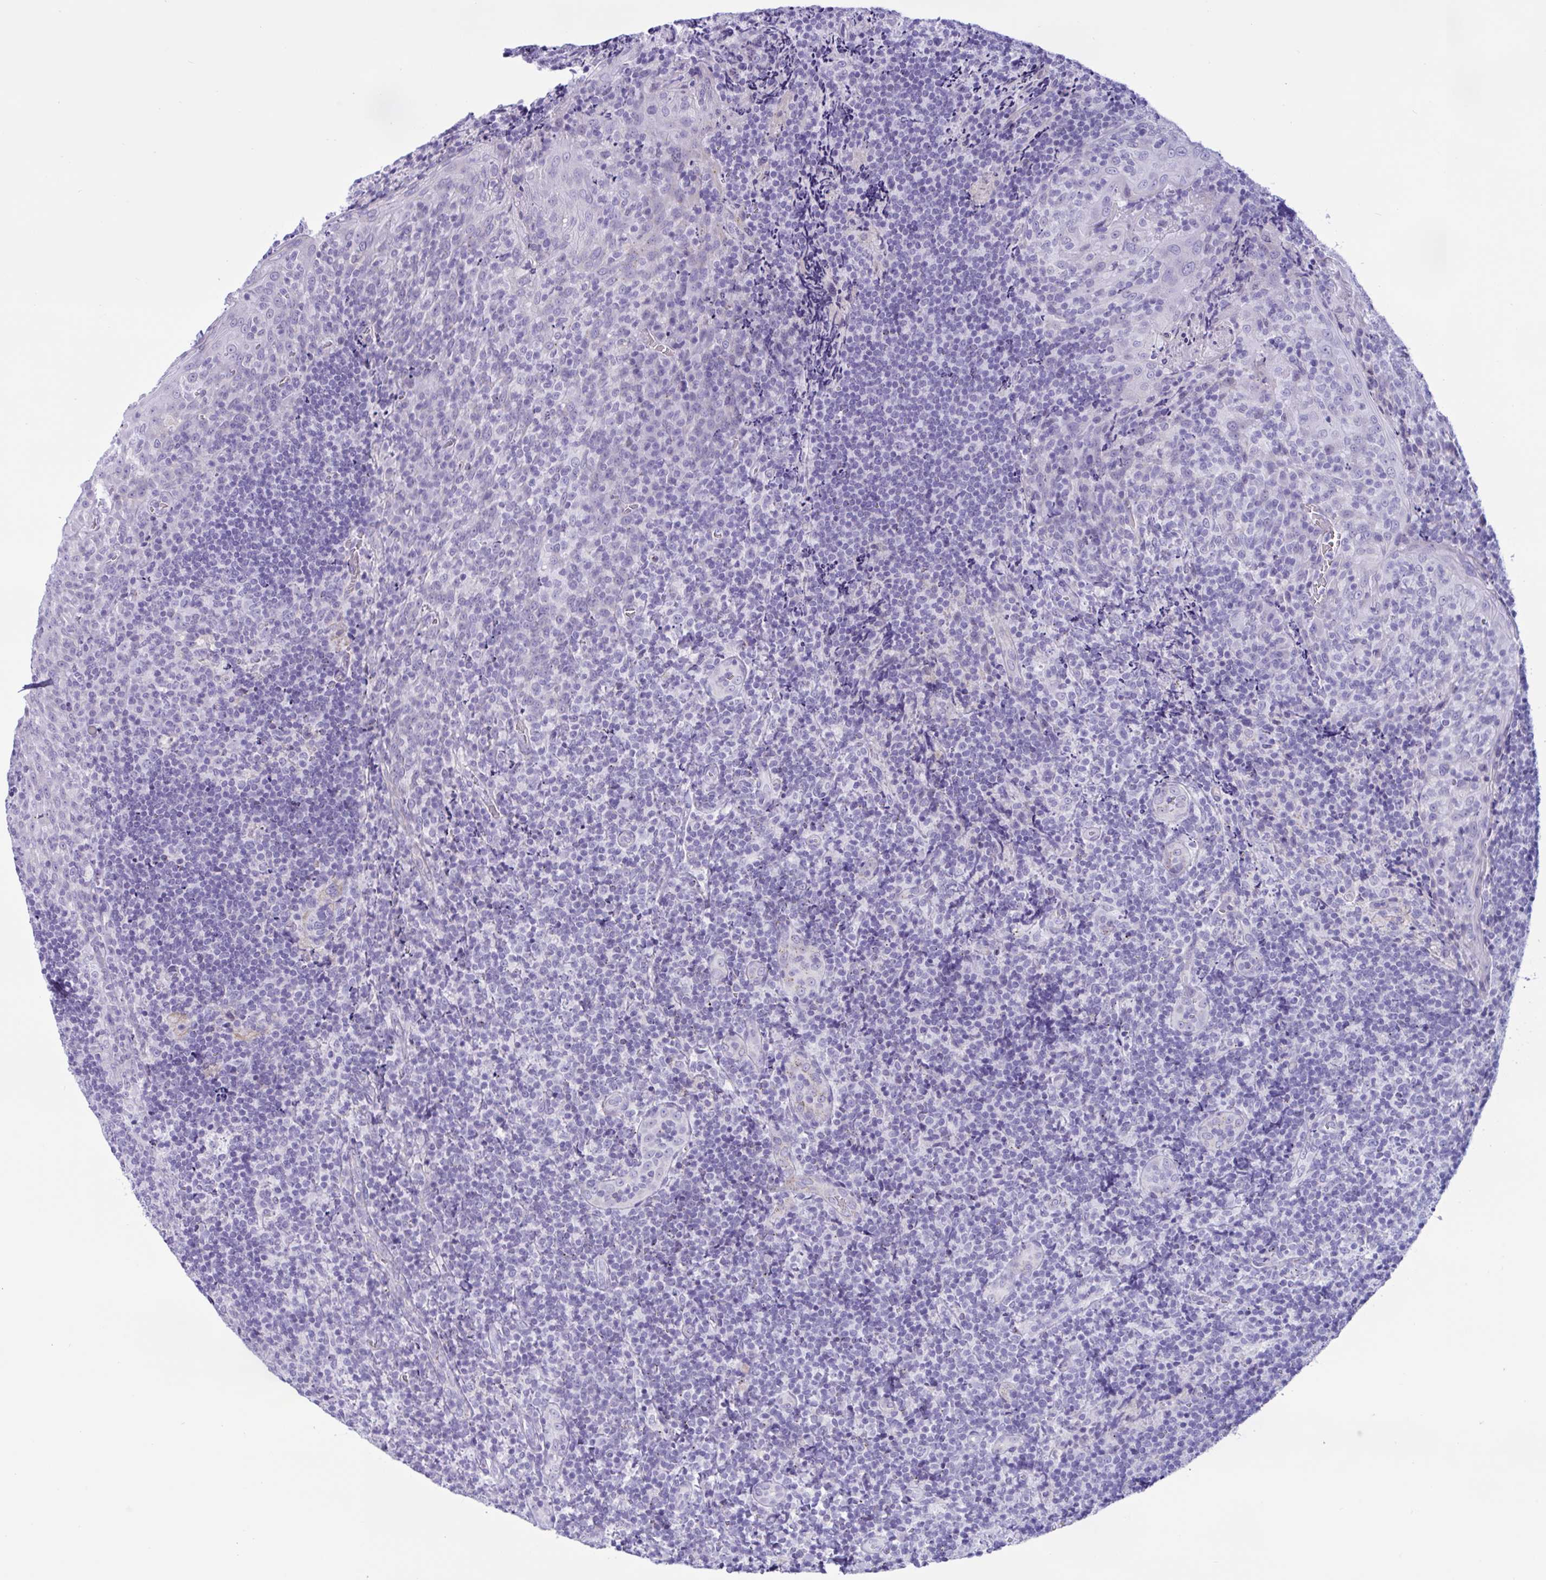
{"staining": {"intensity": "moderate", "quantity": "<25%", "location": "cytoplasmic/membranous"}, "tissue": "tonsil", "cell_type": "Germinal center cells", "image_type": "normal", "snomed": [{"axis": "morphology", "description": "Normal tissue, NOS"}, {"axis": "topography", "description": "Tonsil"}], "caption": "Tonsil stained with immunohistochemistry displays moderate cytoplasmic/membranous expression in approximately <25% of germinal center cells. (IHC, brightfield microscopy, high magnification).", "gene": "SREBF1", "patient": {"sex": "male", "age": 17}}